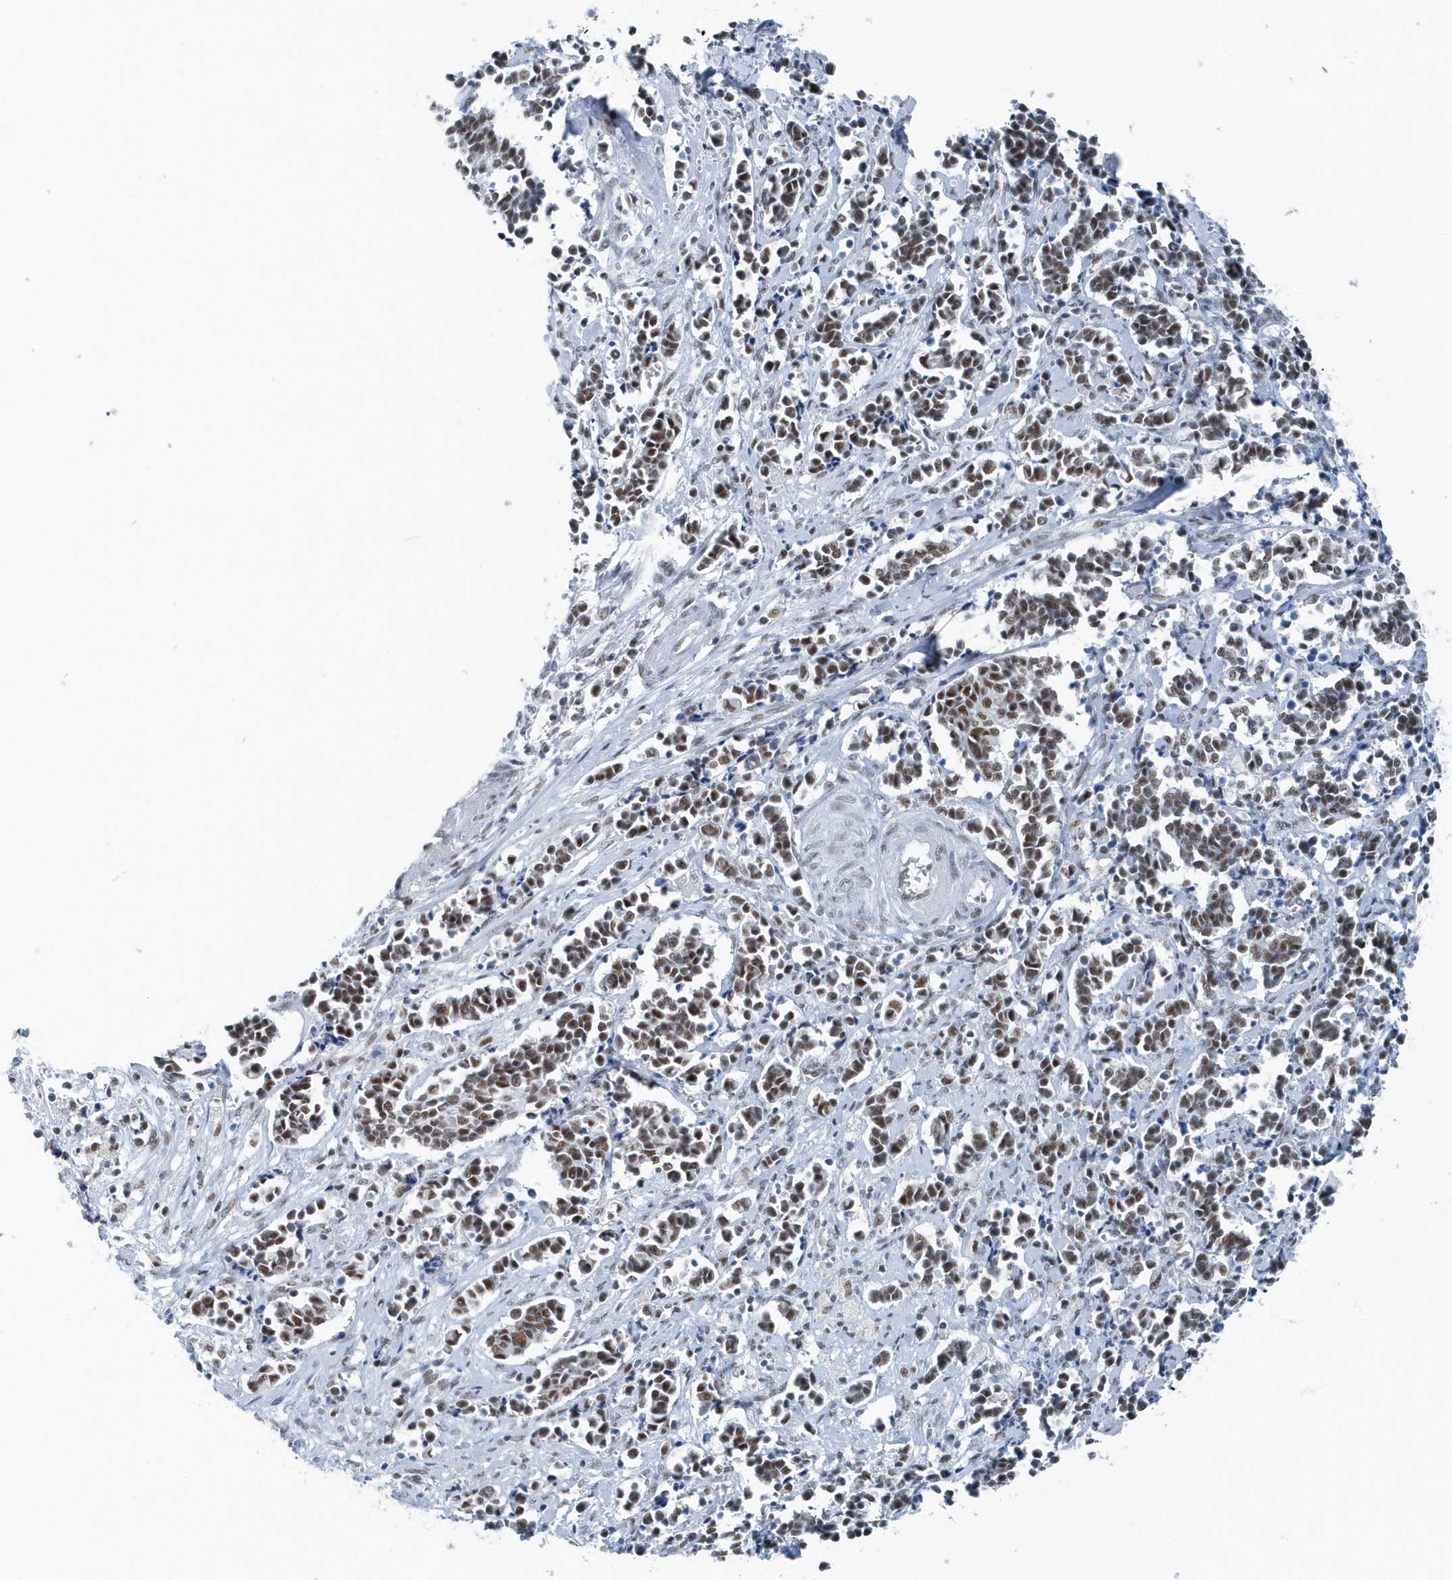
{"staining": {"intensity": "moderate", "quantity": ">75%", "location": "nuclear"}, "tissue": "cervical cancer", "cell_type": "Tumor cells", "image_type": "cancer", "snomed": [{"axis": "morphology", "description": "Normal tissue, NOS"}, {"axis": "morphology", "description": "Squamous cell carcinoma, NOS"}, {"axis": "topography", "description": "Cervix"}], "caption": "Human squamous cell carcinoma (cervical) stained with a protein marker reveals moderate staining in tumor cells.", "gene": "FIP1L1", "patient": {"sex": "female", "age": 35}}